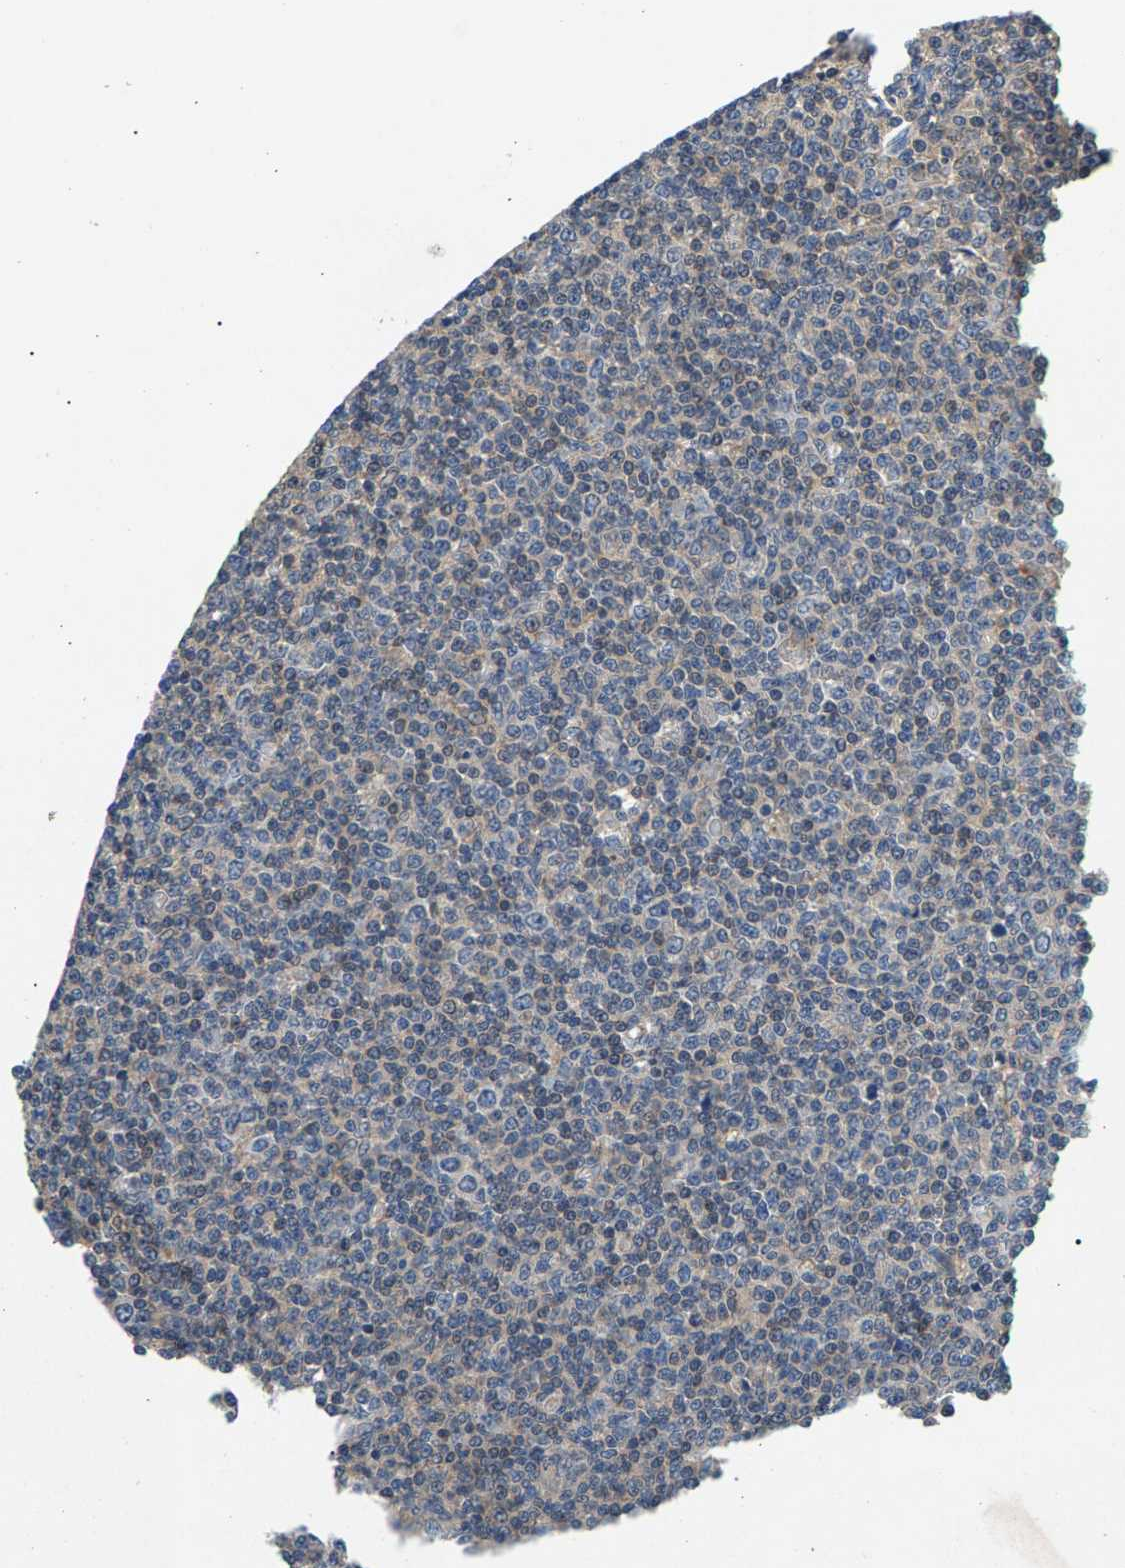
{"staining": {"intensity": "weak", "quantity": "<25%", "location": "cytoplasmic/membranous"}, "tissue": "lymphoma", "cell_type": "Tumor cells", "image_type": "cancer", "snomed": [{"axis": "morphology", "description": "Malignant lymphoma, non-Hodgkin's type, Low grade"}, {"axis": "topography", "description": "Spleen"}], "caption": "High magnification brightfield microscopy of lymphoma stained with DAB (brown) and counterstained with hematoxylin (blue): tumor cells show no significant staining. The staining was performed using DAB to visualize the protein expression in brown, while the nuclei were stained in blue with hematoxylin (Magnification: 20x).", "gene": "NT5C", "patient": {"sex": "female", "age": 50}}